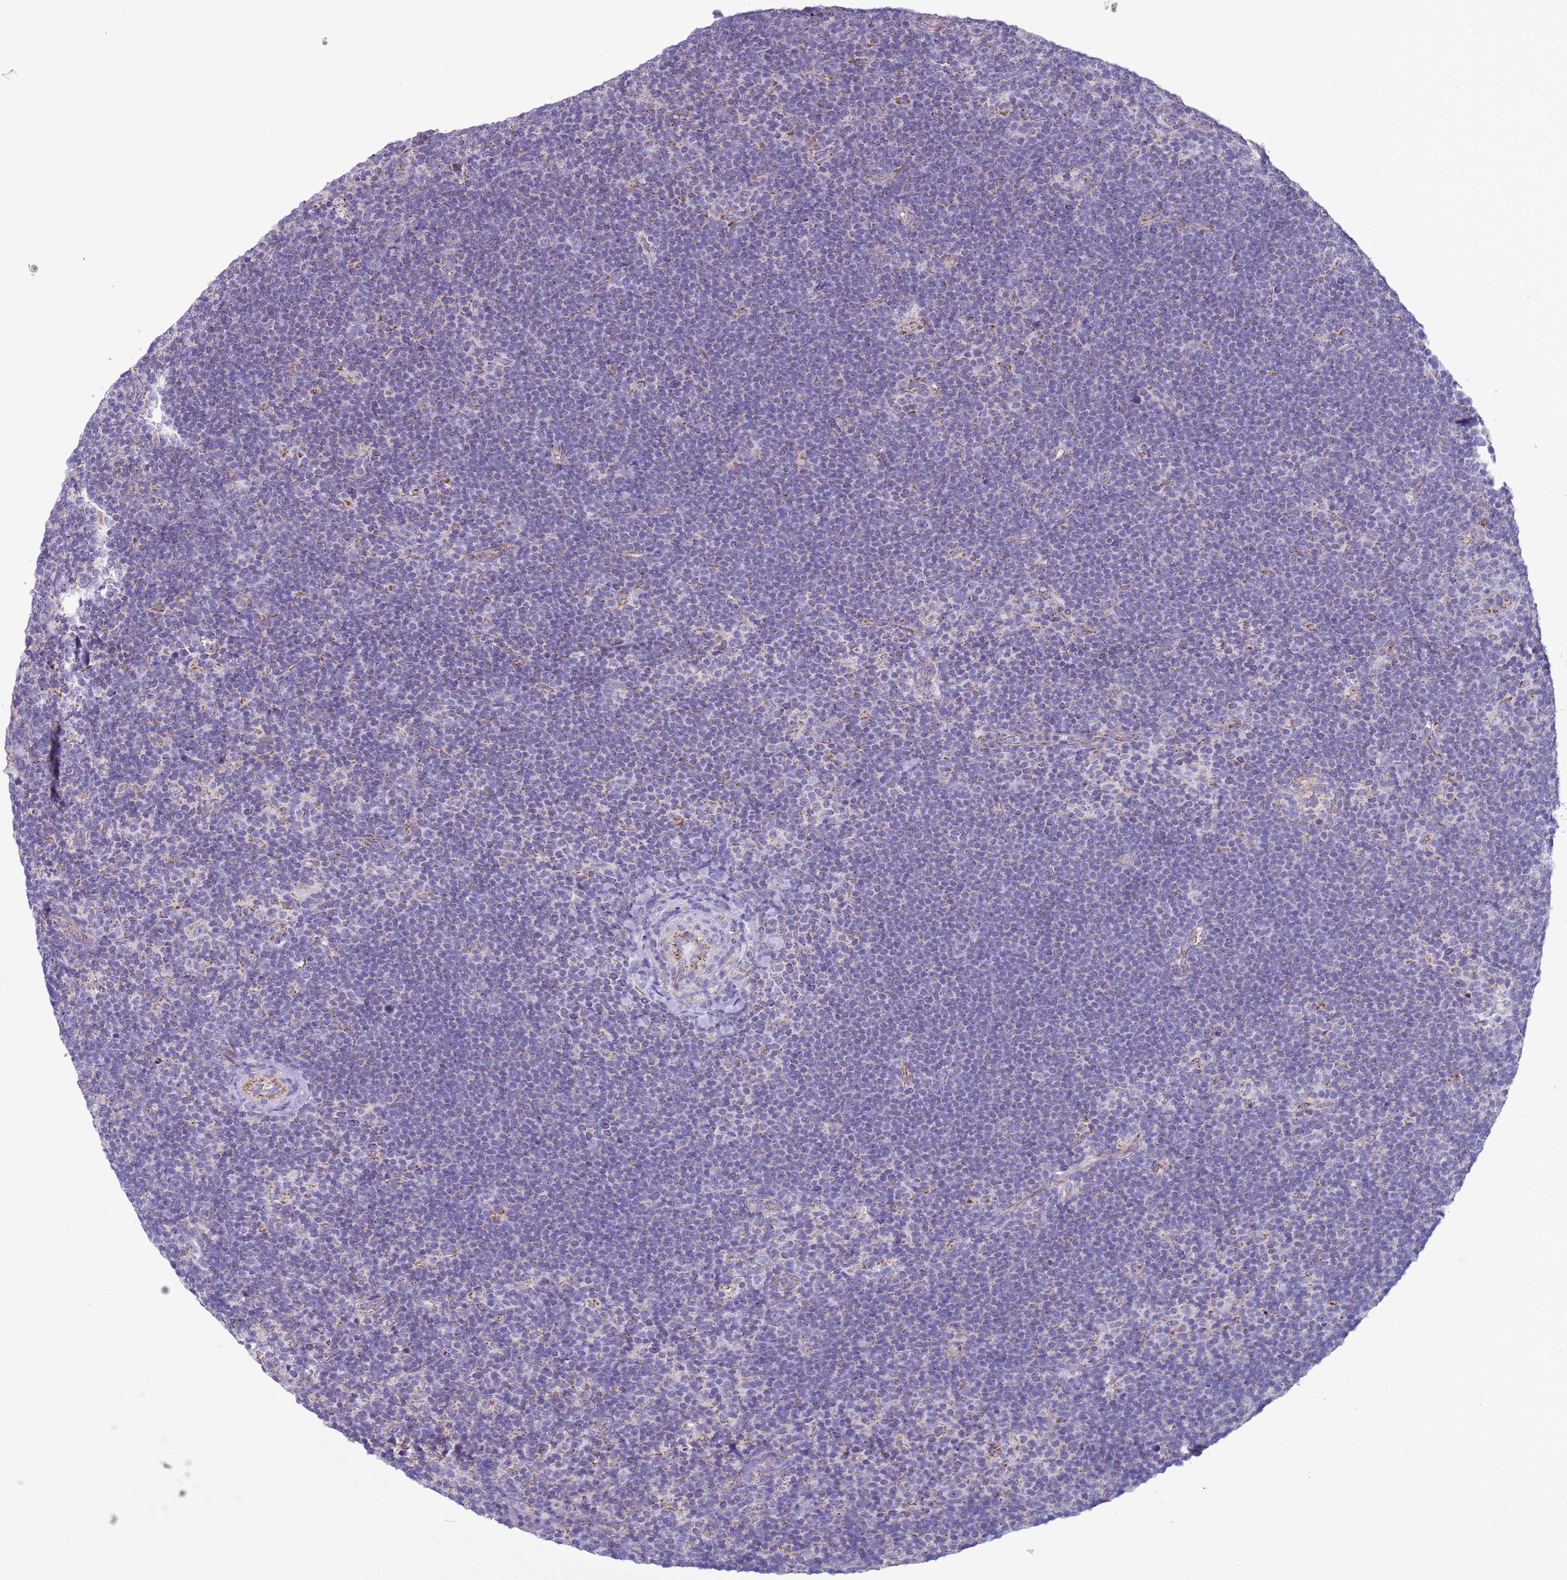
{"staining": {"intensity": "negative", "quantity": "none", "location": "none"}, "tissue": "lymphoma", "cell_type": "Tumor cells", "image_type": "cancer", "snomed": [{"axis": "morphology", "description": "Hodgkin's disease, NOS"}, {"axis": "topography", "description": "Lymph node"}], "caption": "High power microscopy micrograph of an IHC histopathology image of lymphoma, revealing no significant staining in tumor cells. (DAB (3,3'-diaminobenzidine) IHC with hematoxylin counter stain).", "gene": "NCALD", "patient": {"sex": "female", "age": 57}}